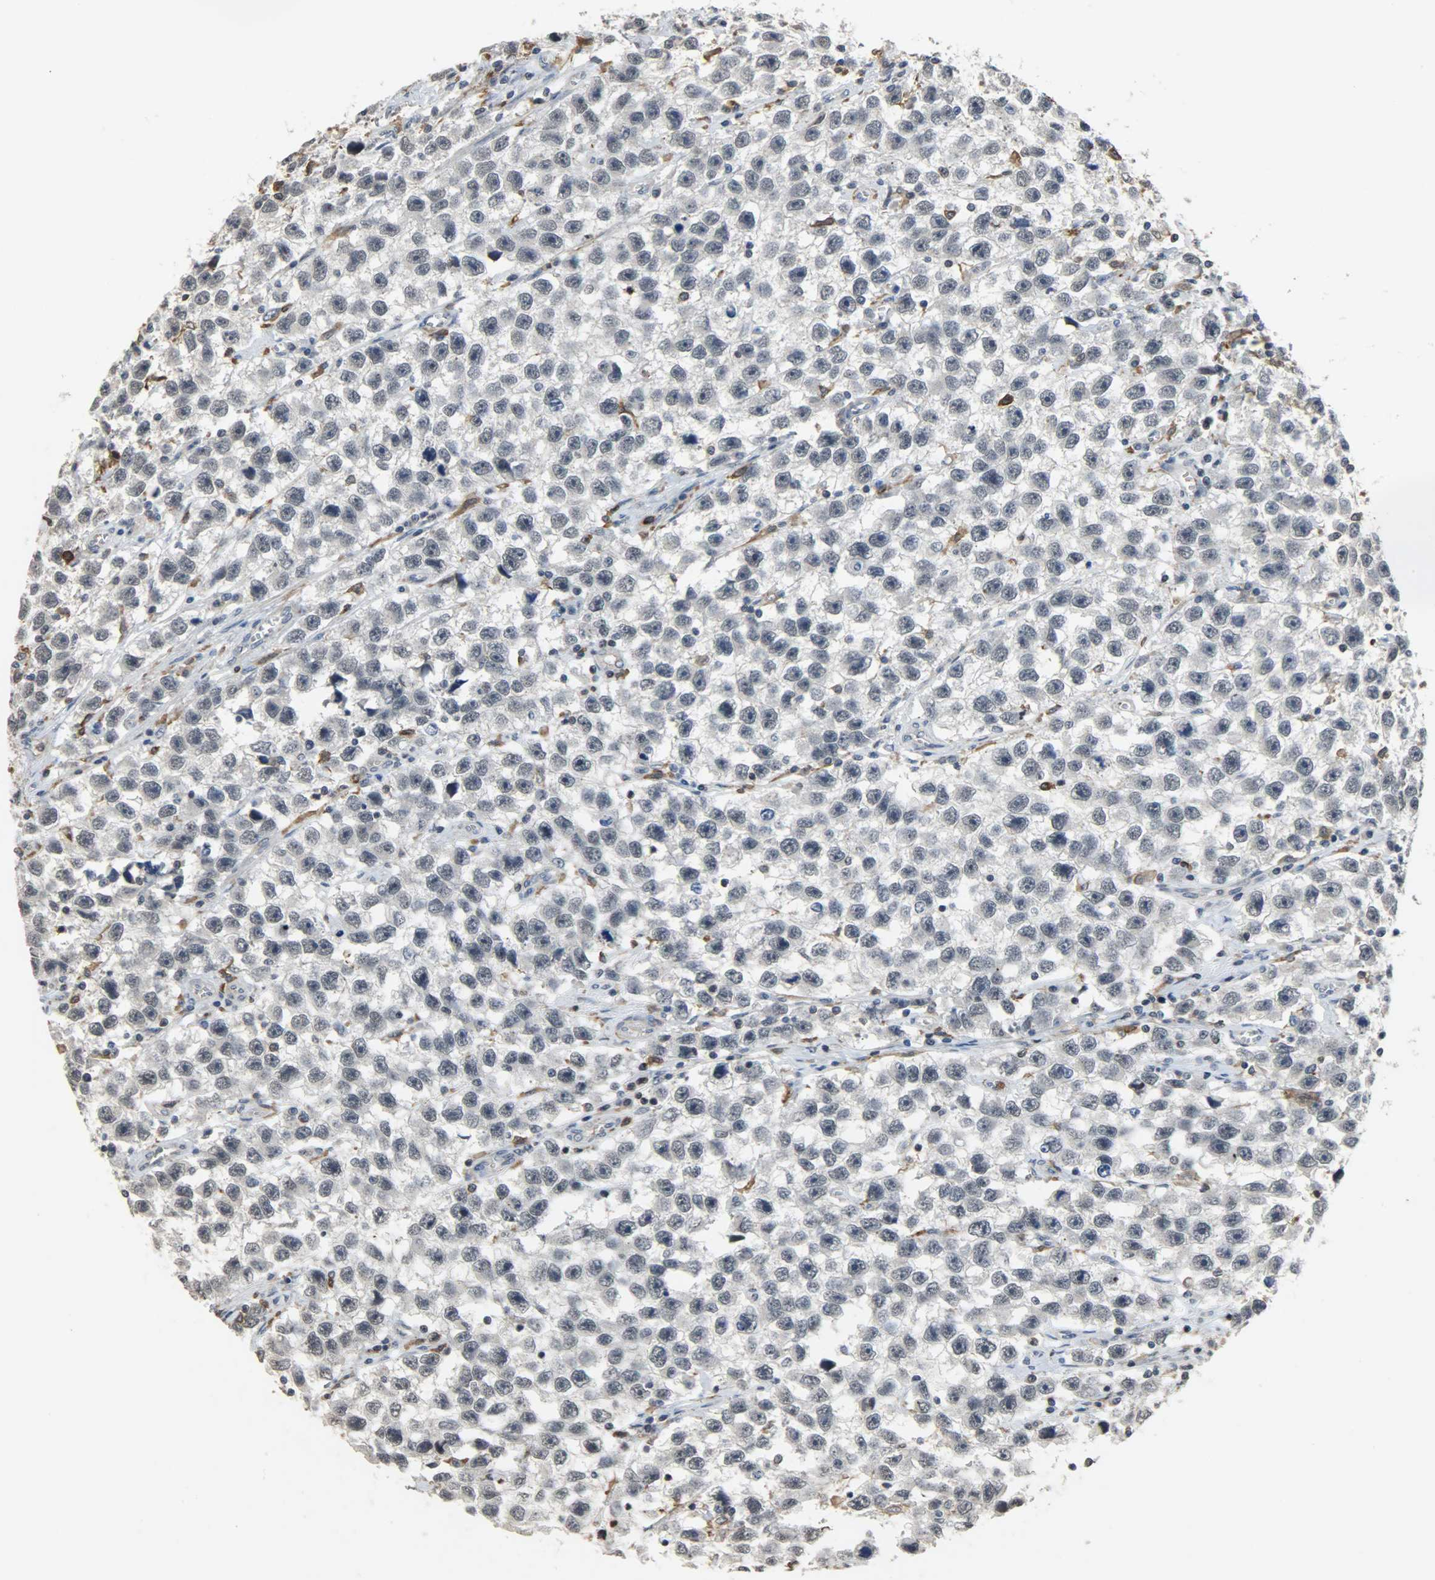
{"staining": {"intensity": "negative", "quantity": "none", "location": "none"}, "tissue": "testis cancer", "cell_type": "Tumor cells", "image_type": "cancer", "snomed": [{"axis": "morphology", "description": "Seminoma, NOS"}, {"axis": "topography", "description": "Testis"}], "caption": "The image shows no staining of tumor cells in testis seminoma.", "gene": "SKAP2", "patient": {"sex": "male", "age": 33}}